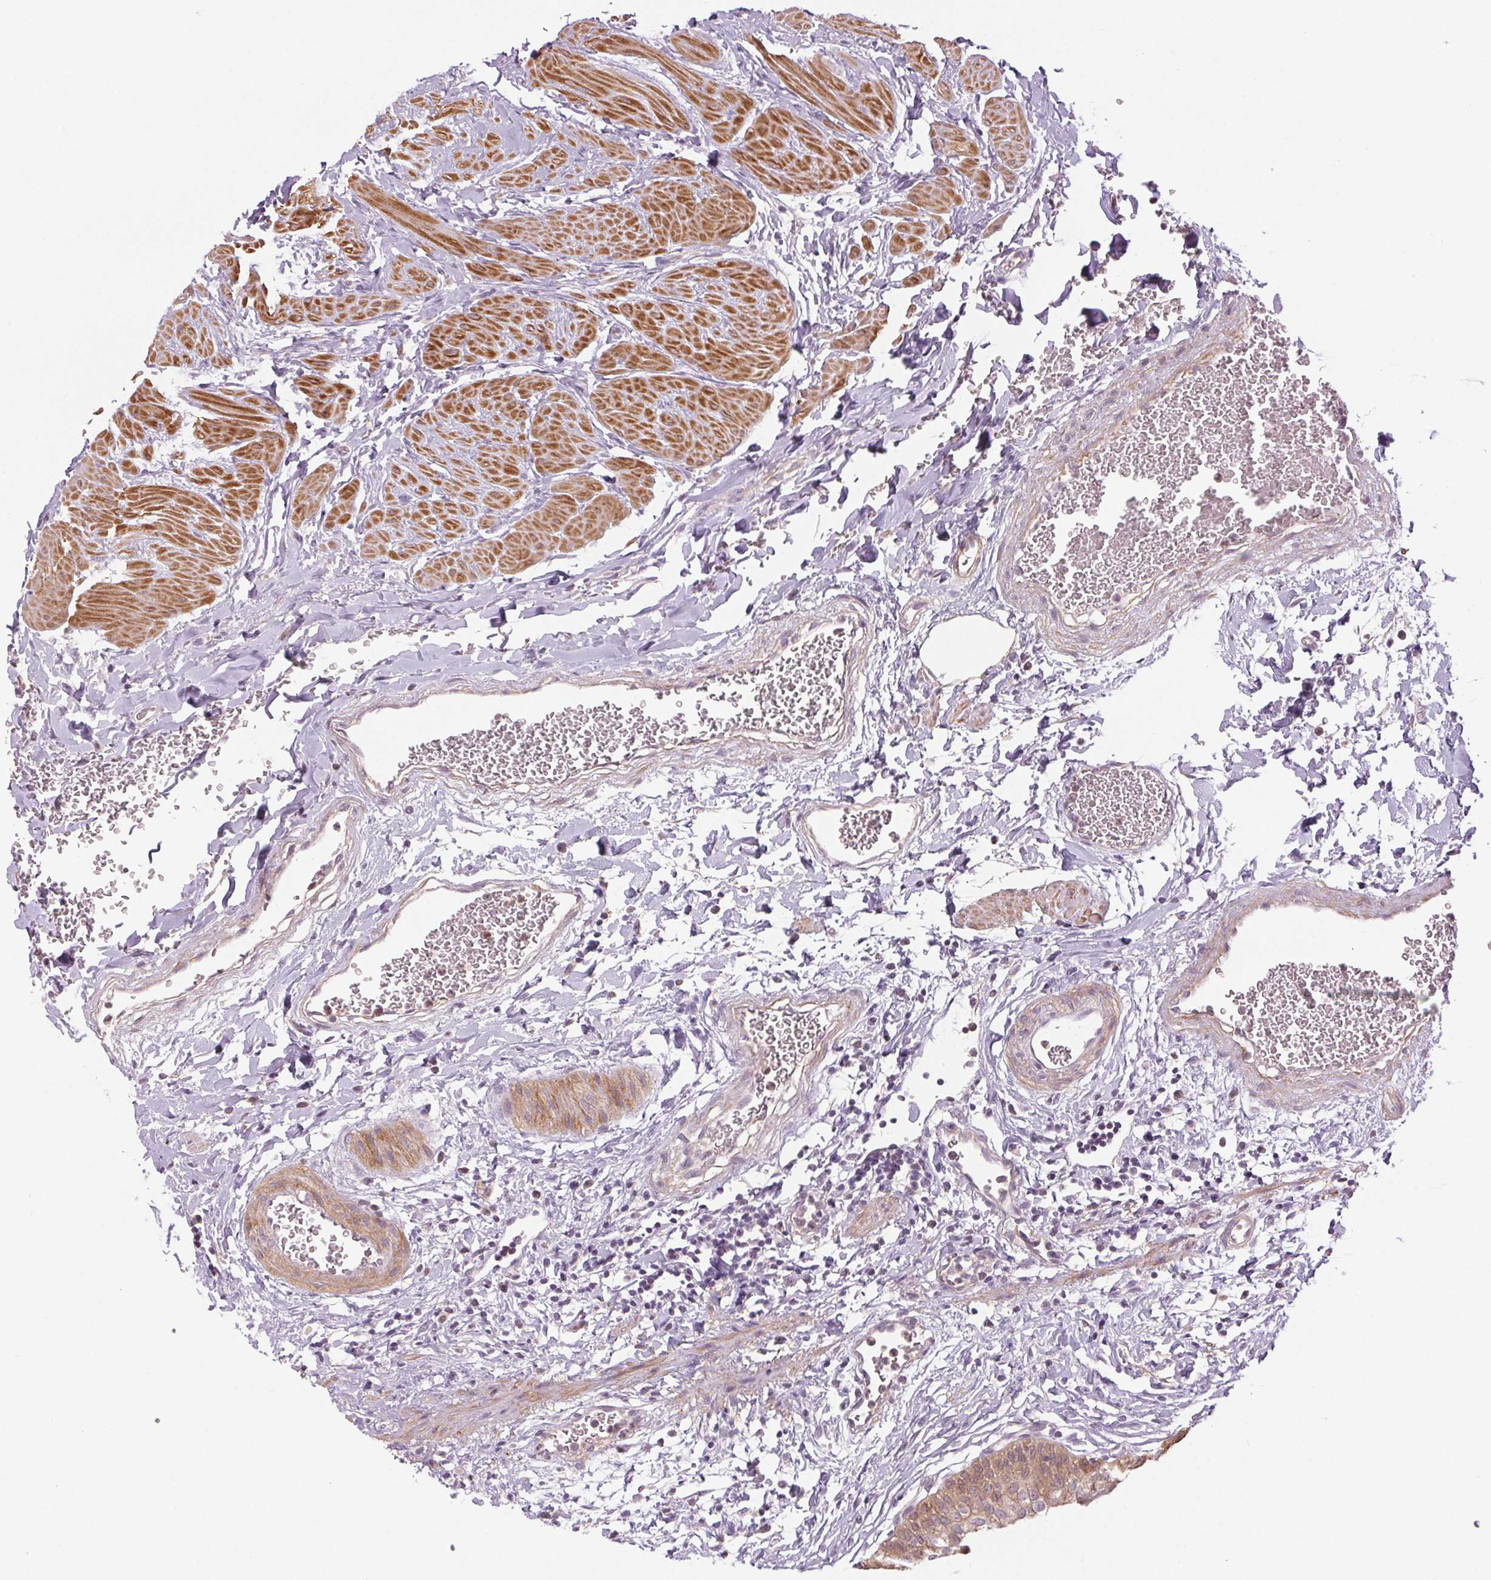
{"staining": {"intensity": "moderate", "quantity": ">75%", "location": "cytoplasmic/membranous"}, "tissue": "urinary bladder", "cell_type": "Urothelial cells", "image_type": "normal", "snomed": [{"axis": "morphology", "description": "Normal tissue, NOS"}, {"axis": "topography", "description": "Urinary bladder"}], "caption": "Brown immunohistochemical staining in unremarkable urinary bladder displays moderate cytoplasmic/membranous expression in about >75% of urothelial cells. (DAB (3,3'-diaminobenzidine) IHC, brown staining for protein, blue staining for nuclei).", "gene": "HHLA2", "patient": {"sex": "male", "age": 55}}